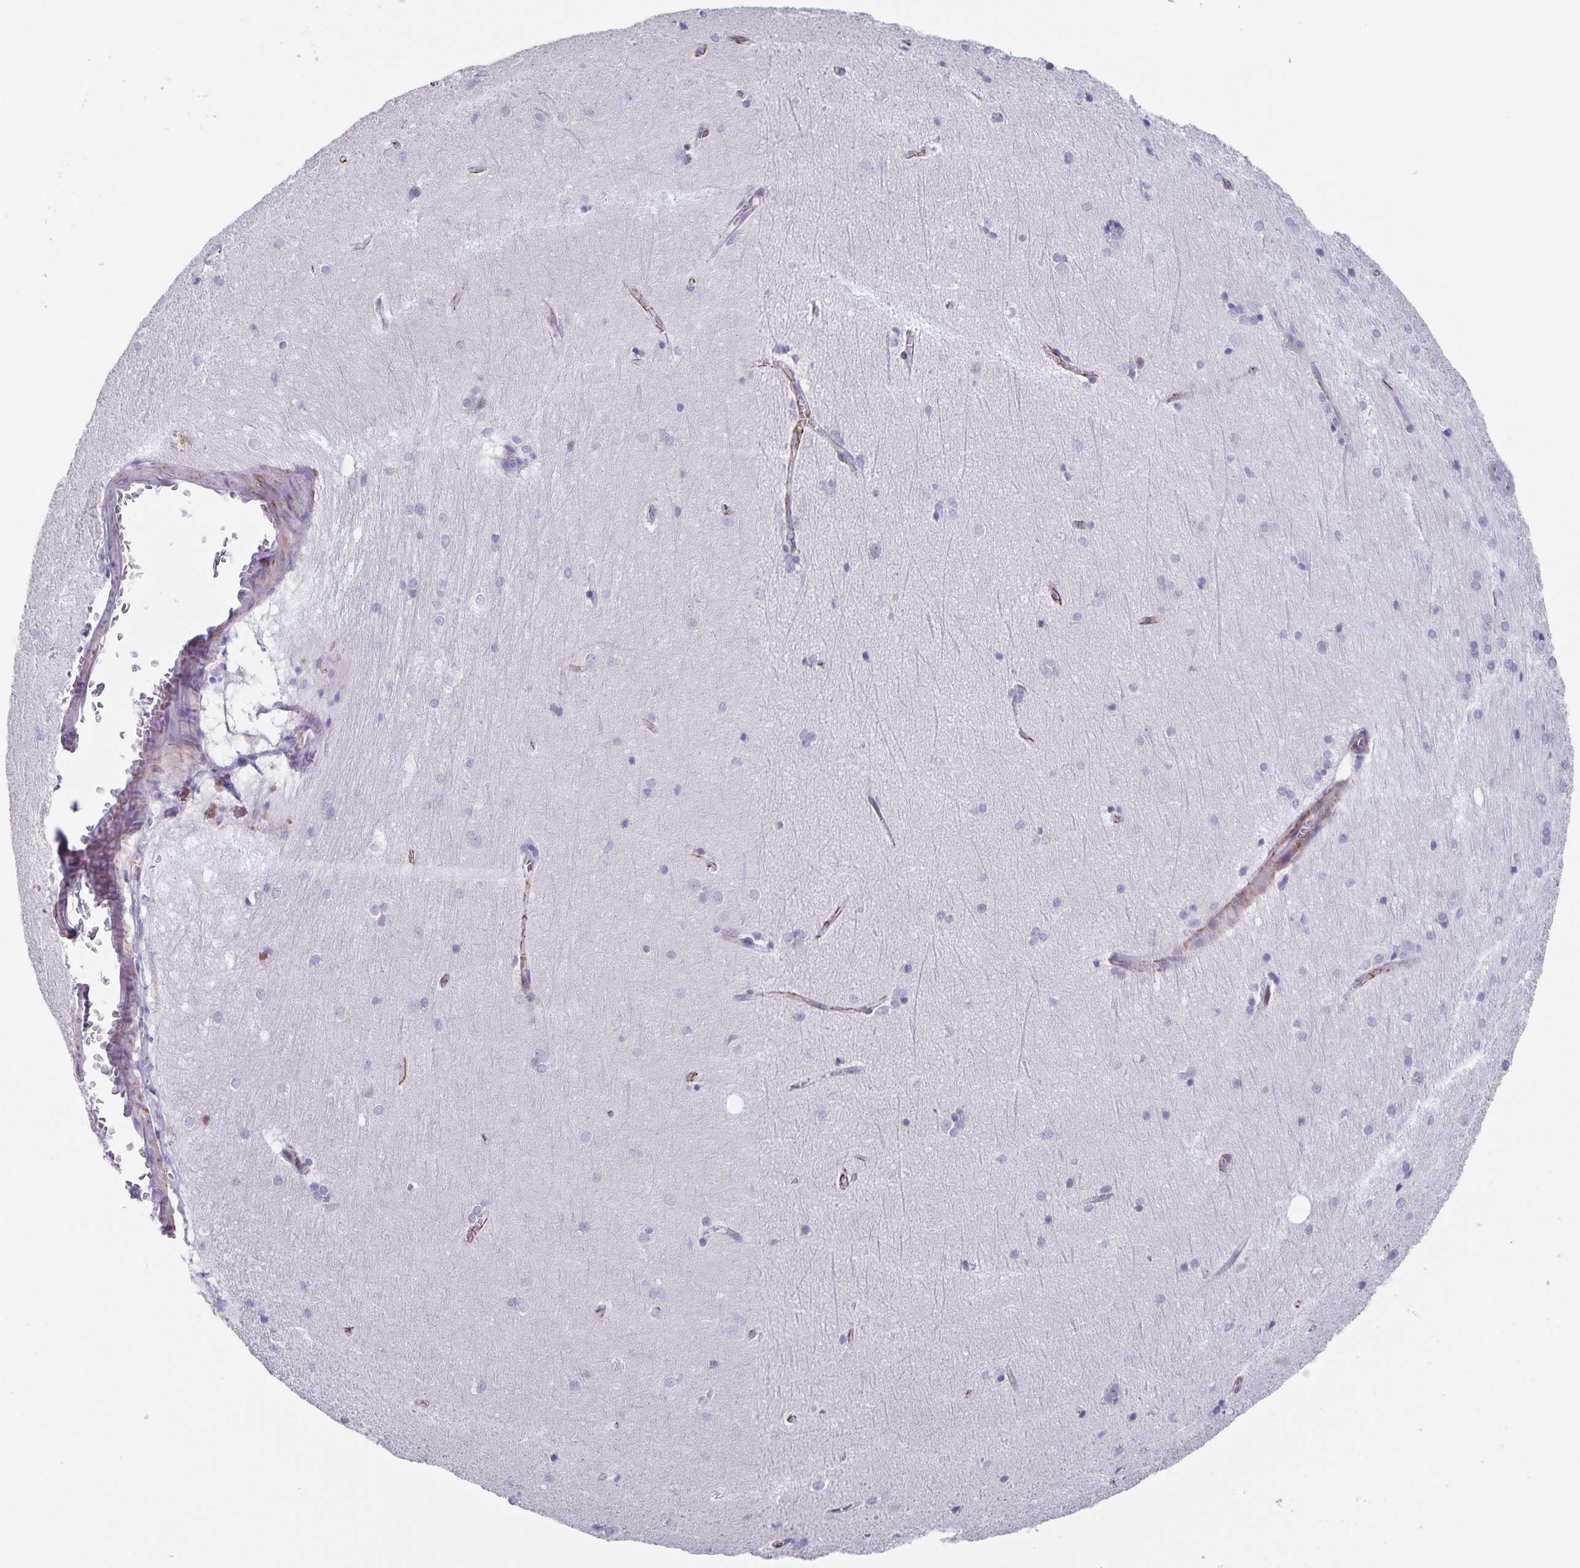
{"staining": {"intensity": "negative", "quantity": "none", "location": "none"}, "tissue": "hippocampus", "cell_type": "Glial cells", "image_type": "normal", "snomed": [{"axis": "morphology", "description": "Normal tissue, NOS"}, {"axis": "topography", "description": "Cerebral cortex"}, {"axis": "topography", "description": "Hippocampus"}], "caption": "The image demonstrates no staining of glial cells in normal hippocampus.", "gene": "SYNM", "patient": {"sex": "female", "age": 19}}